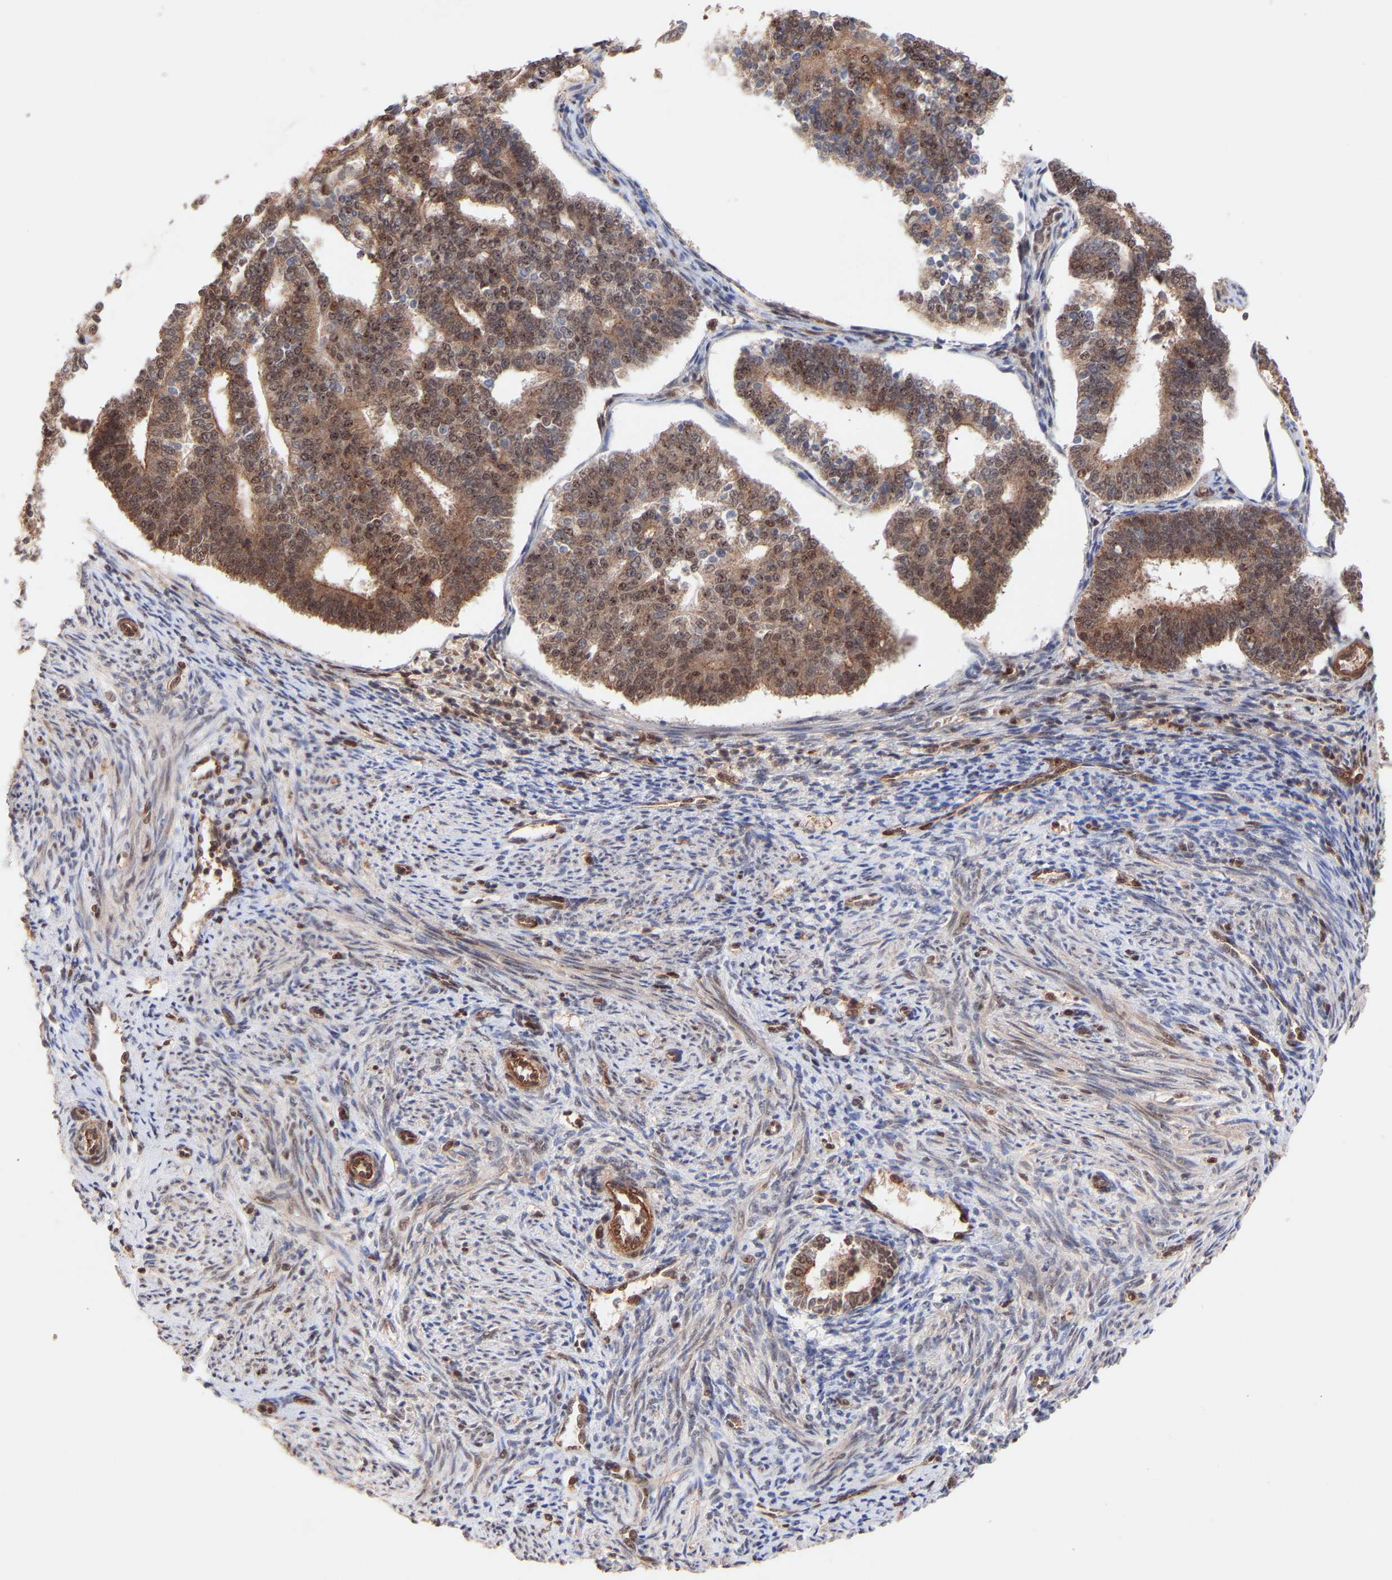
{"staining": {"intensity": "moderate", "quantity": ">75%", "location": "cytoplasmic/membranous,nuclear"}, "tissue": "endometrial cancer", "cell_type": "Tumor cells", "image_type": "cancer", "snomed": [{"axis": "morphology", "description": "Adenocarcinoma, NOS"}, {"axis": "topography", "description": "Endometrium"}], "caption": "This is a histology image of IHC staining of endometrial cancer, which shows moderate staining in the cytoplasmic/membranous and nuclear of tumor cells.", "gene": "PDLIM5", "patient": {"sex": "female", "age": 70}}